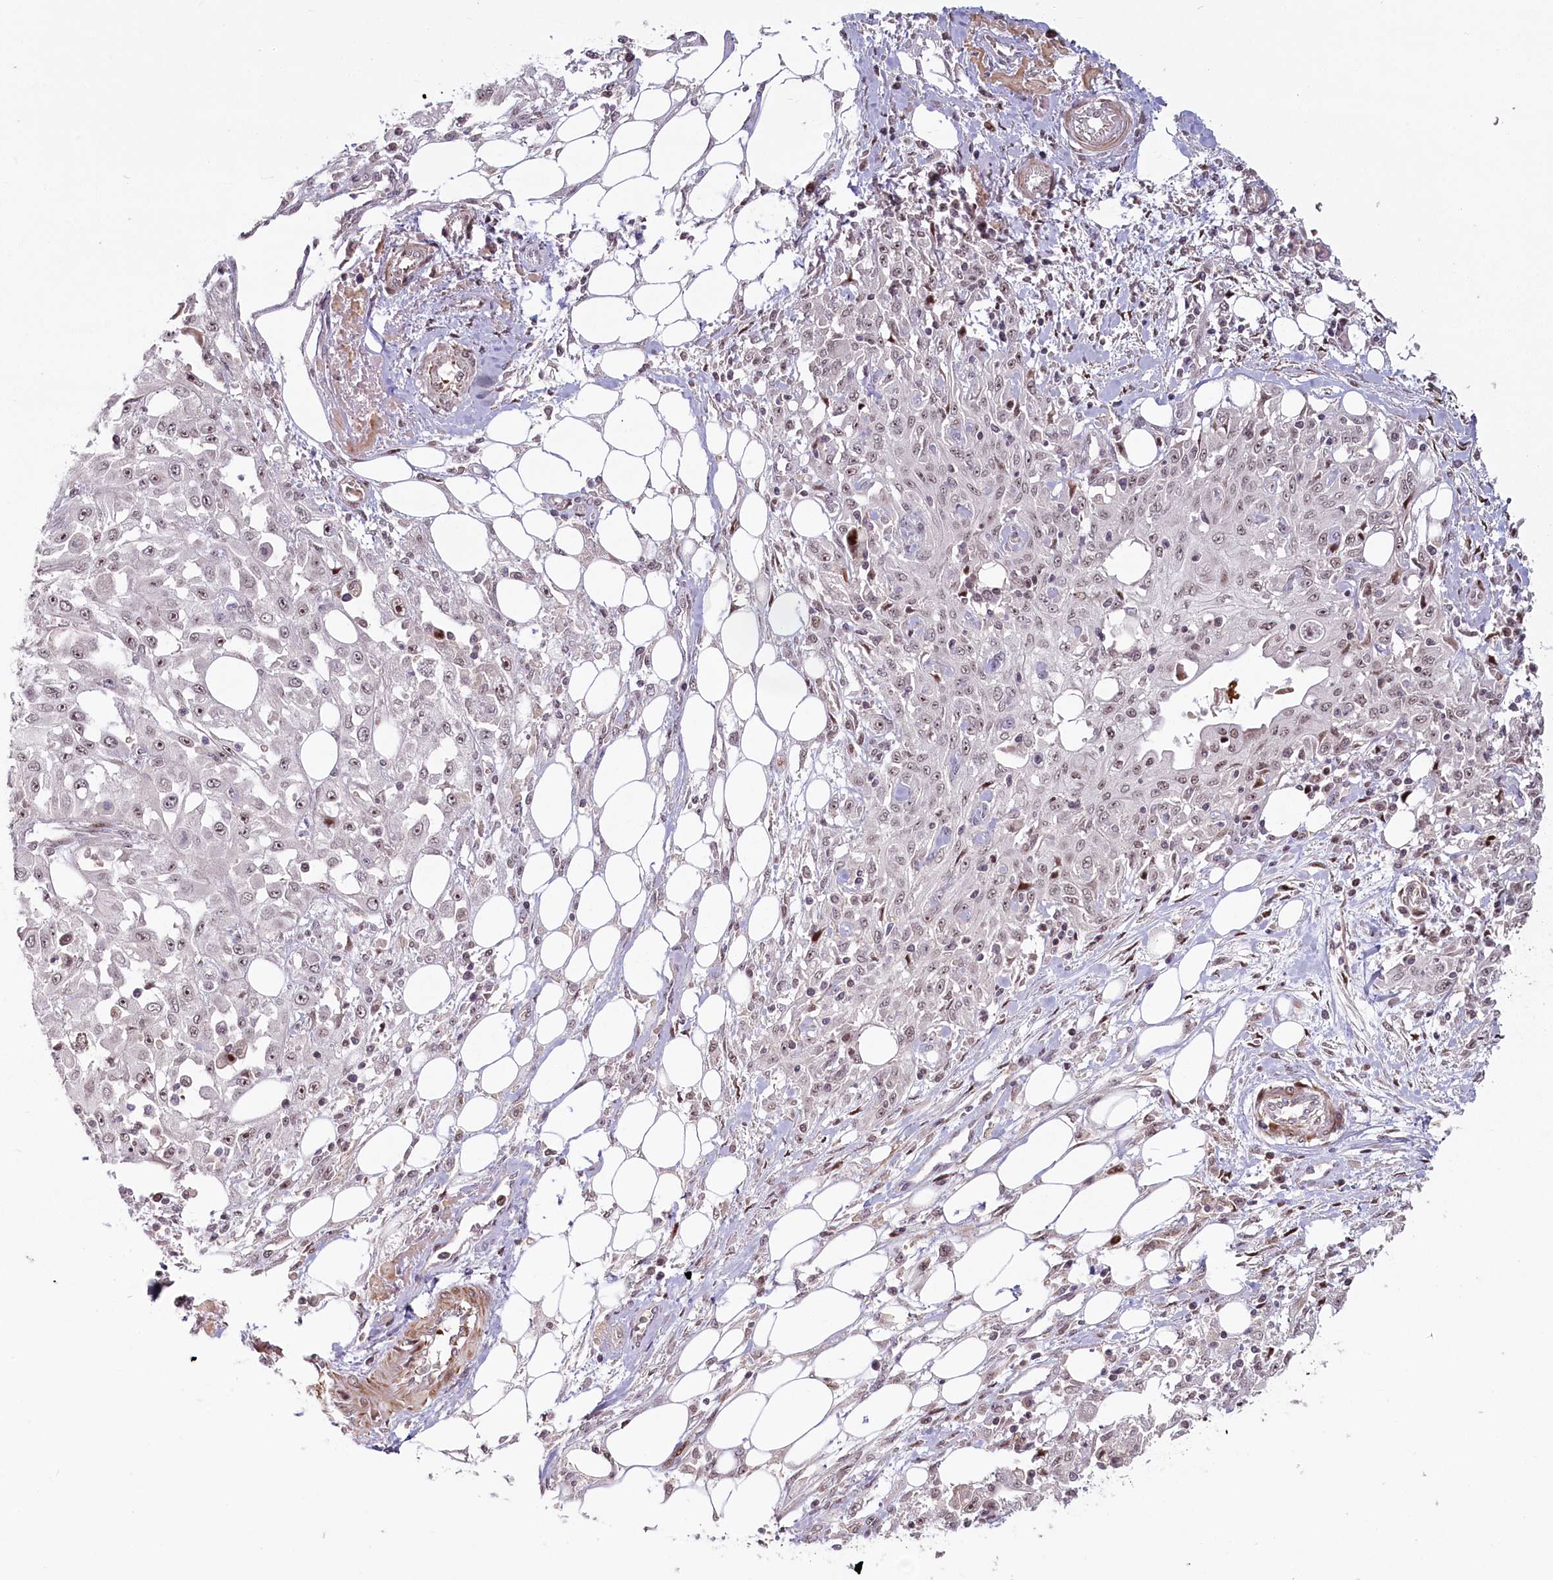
{"staining": {"intensity": "weak", "quantity": "25%-75%", "location": "nuclear"}, "tissue": "skin cancer", "cell_type": "Tumor cells", "image_type": "cancer", "snomed": [{"axis": "morphology", "description": "Squamous cell carcinoma, NOS"}, {"axis": "morphology", "description": "Squamous cell carcinoma, metastatic, NOS"}, {"axis": "topography", "description": "Skin"}, {"axis": "topography", "description": "Lymph node"}], "caption": "Immunohistochemical staining of human skin metastatic squamous cell carcinoma reveals weak nuclear protein staining in approximately 25%-75% of tumor cells. (IHC, brightfield microscopy, high magnification).", "gene": "FAM204A", "patient": {"sex": "male", "age": 75}}